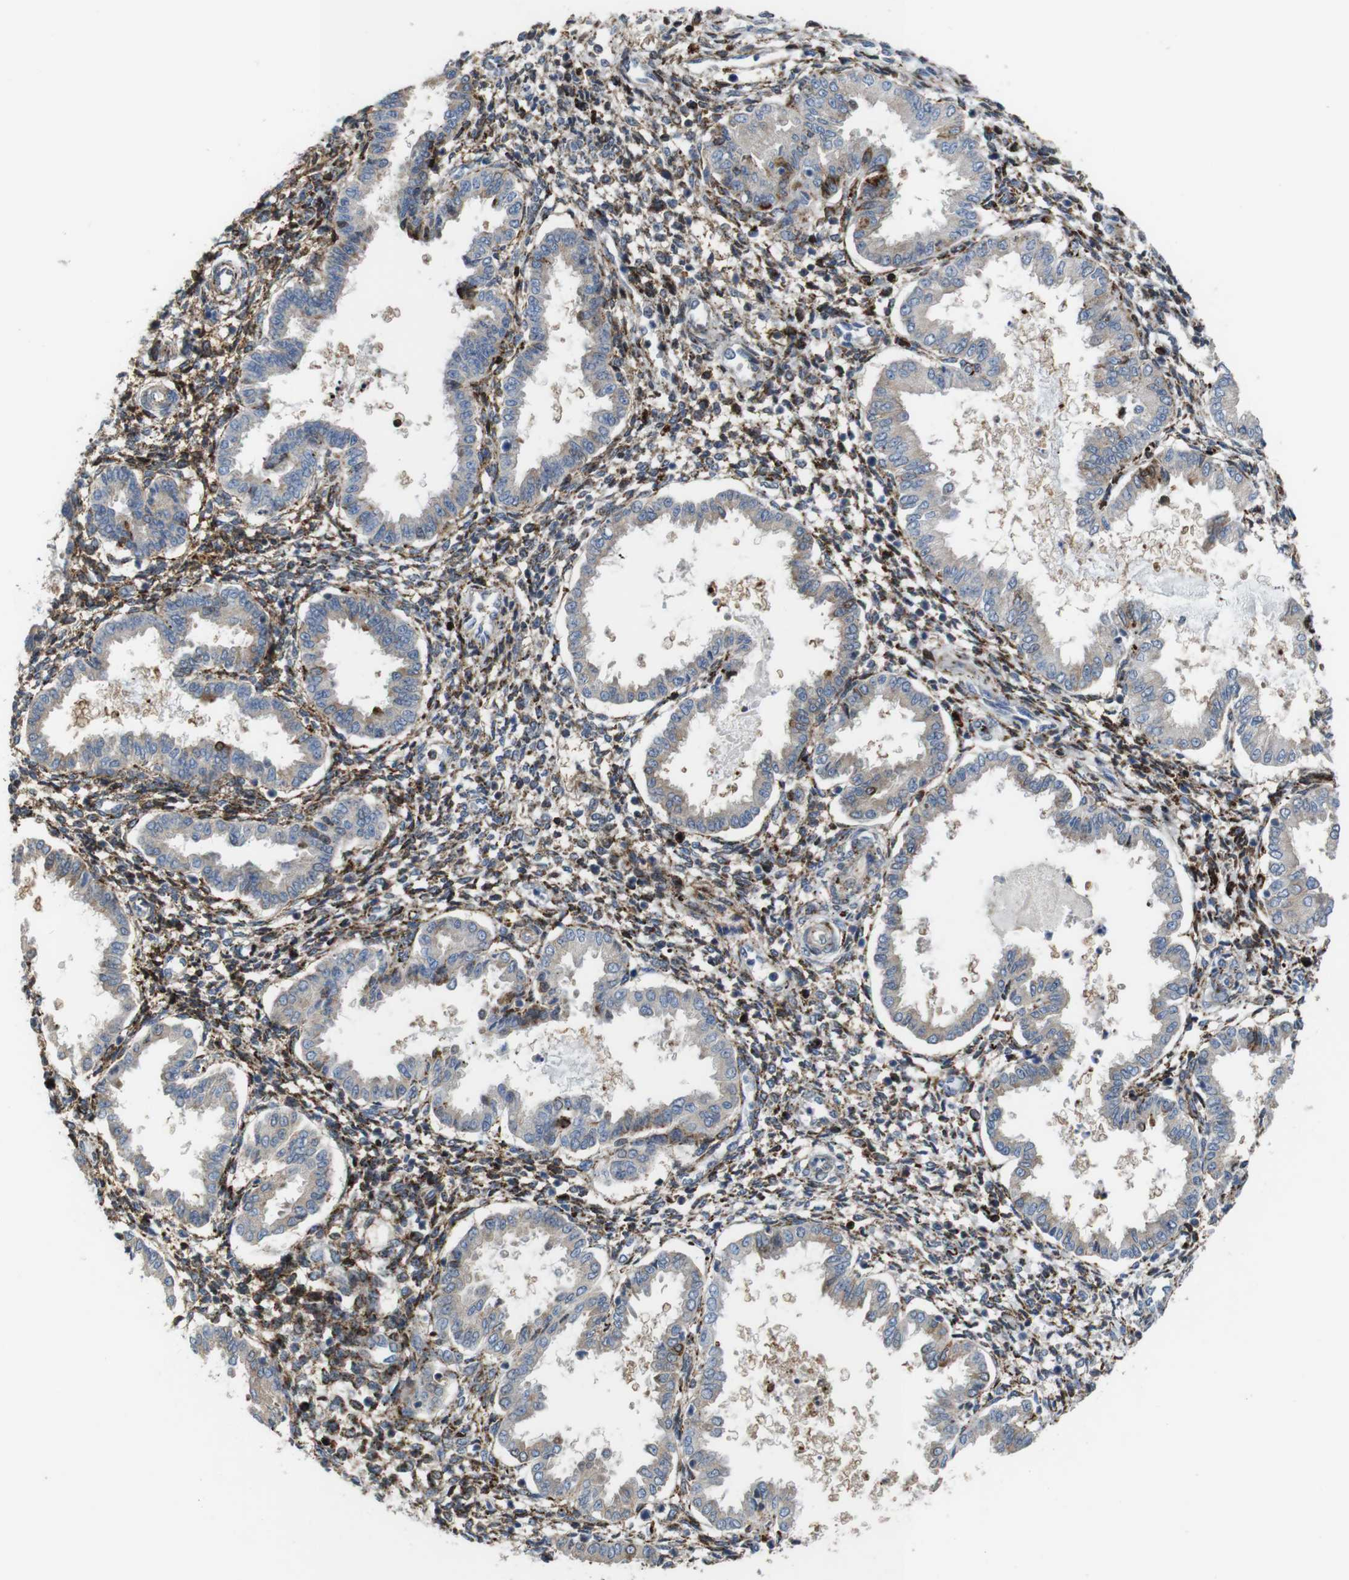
{"staining": {"intensity": "strong", "quantity": ">75%", "location": "cytoplasmic/membranous"}, "tissue": "endometrium", "cell_type": "Cells in endometrial stroma", "image_type": "normal", "snomed": [{"axis": "morphology", "description": "Normal tissue, NOS"}, {"axis": "topography", "description": "Endometrium"}], "caption": "The immunohistochemical stain labels strong cytoplasmic/membranous positivity in cells in endometrial stroma of benign endometrium. (Stains: DAB in brown, nuclei in blue, Microscopy: brightfield microscopy at high magnification).", "gene": "PCOLCE2", "patient": {"sex": "female", "age": 33}}